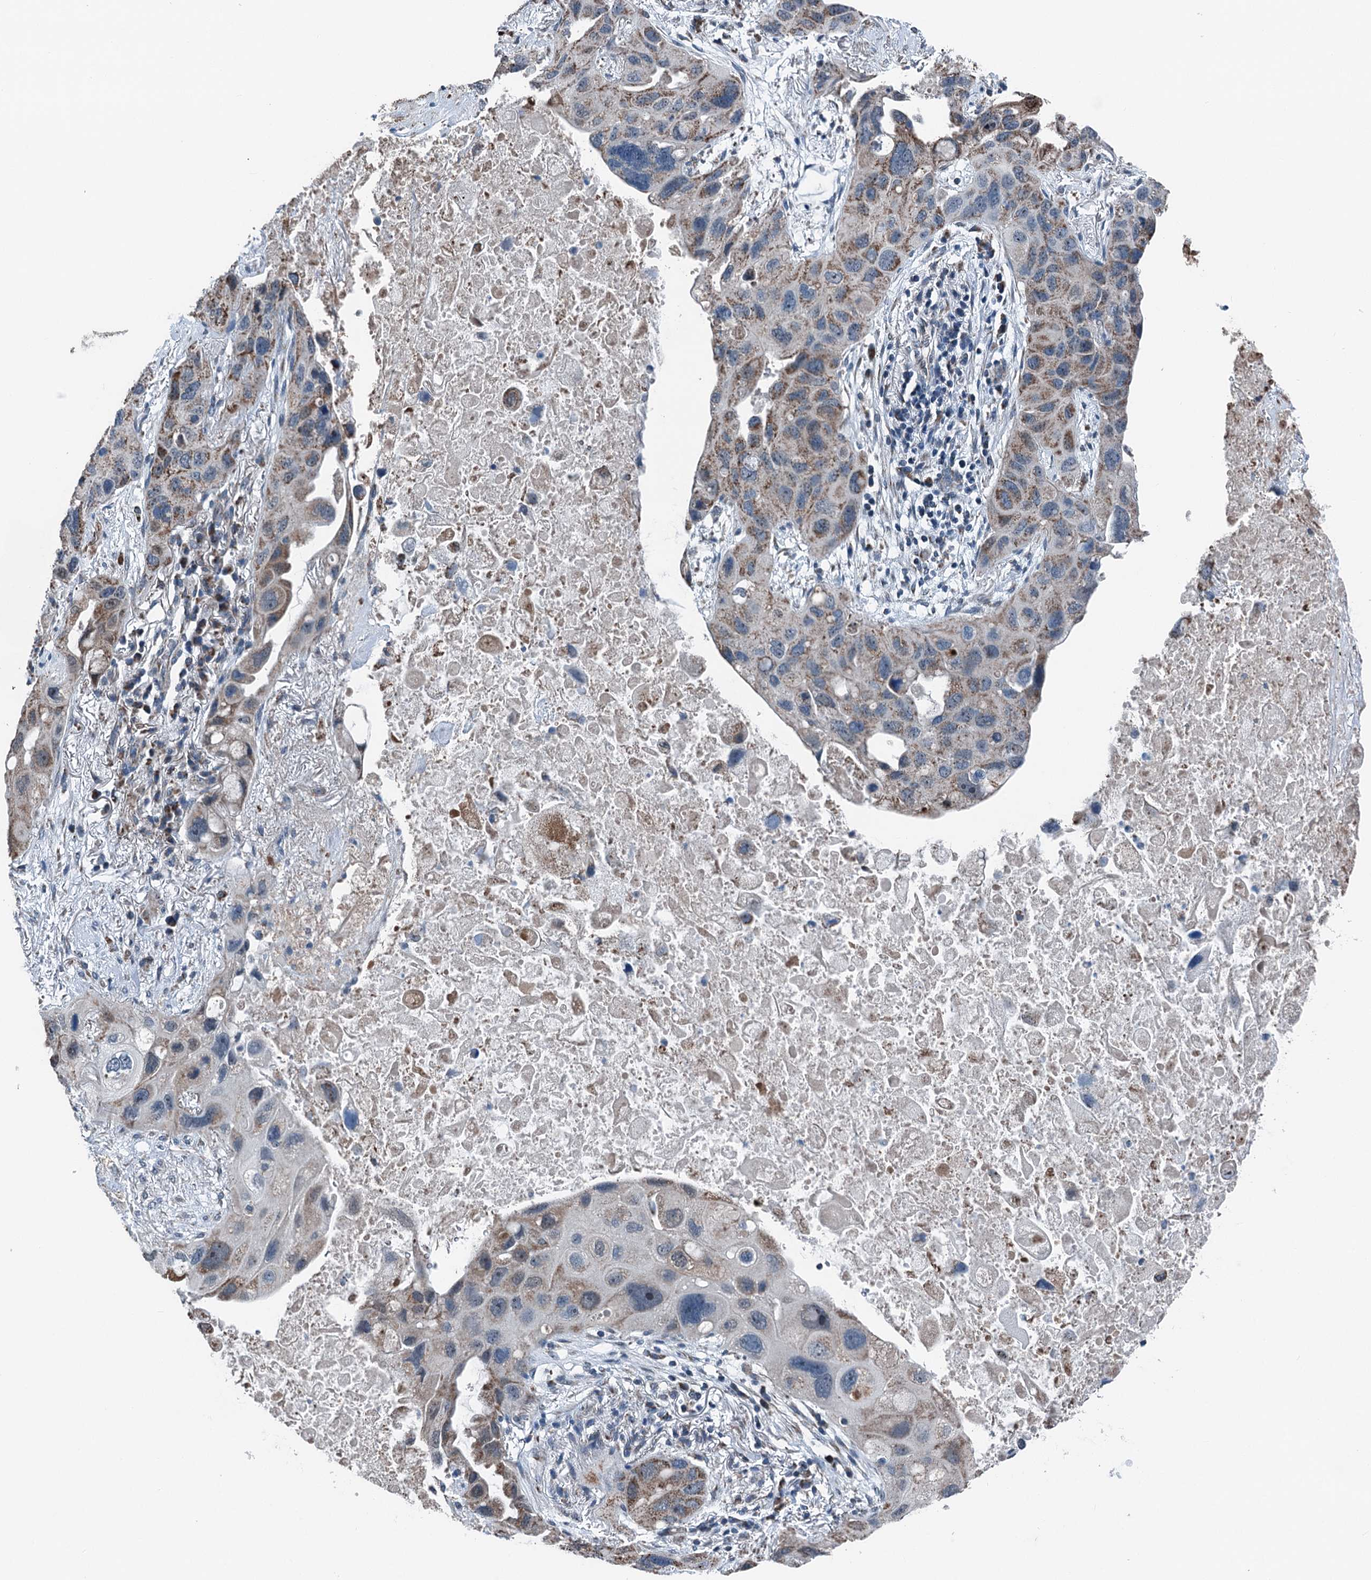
{"staining": {"intensity": "moderate", "quantity": "25%-75%", "location": "cytoplasmic/membranous"}, "tissue": "lung cancer", "cell_type": "Tumor cells", "image_type": "cancer", "snomed": [{"axis": "morphology", "description": "Squamous cell carcinoma, NOS"}, {"axis": "topography", "description": "Lung"}], "caption": "Immunohistochemistry staining of lung cancer, which displays medium levels of moderate cytoplasmic/membranous expression in about 25%-75% of tumor cells indicating moderate cytoplasmic/membranous protein staining. The staining was performed using DAB (brown) for protein detection and nuclei were counterstained in hematoxylin (blue).", "gene": "TRPT1", "patient": {"sex": "female", "age": 73}}